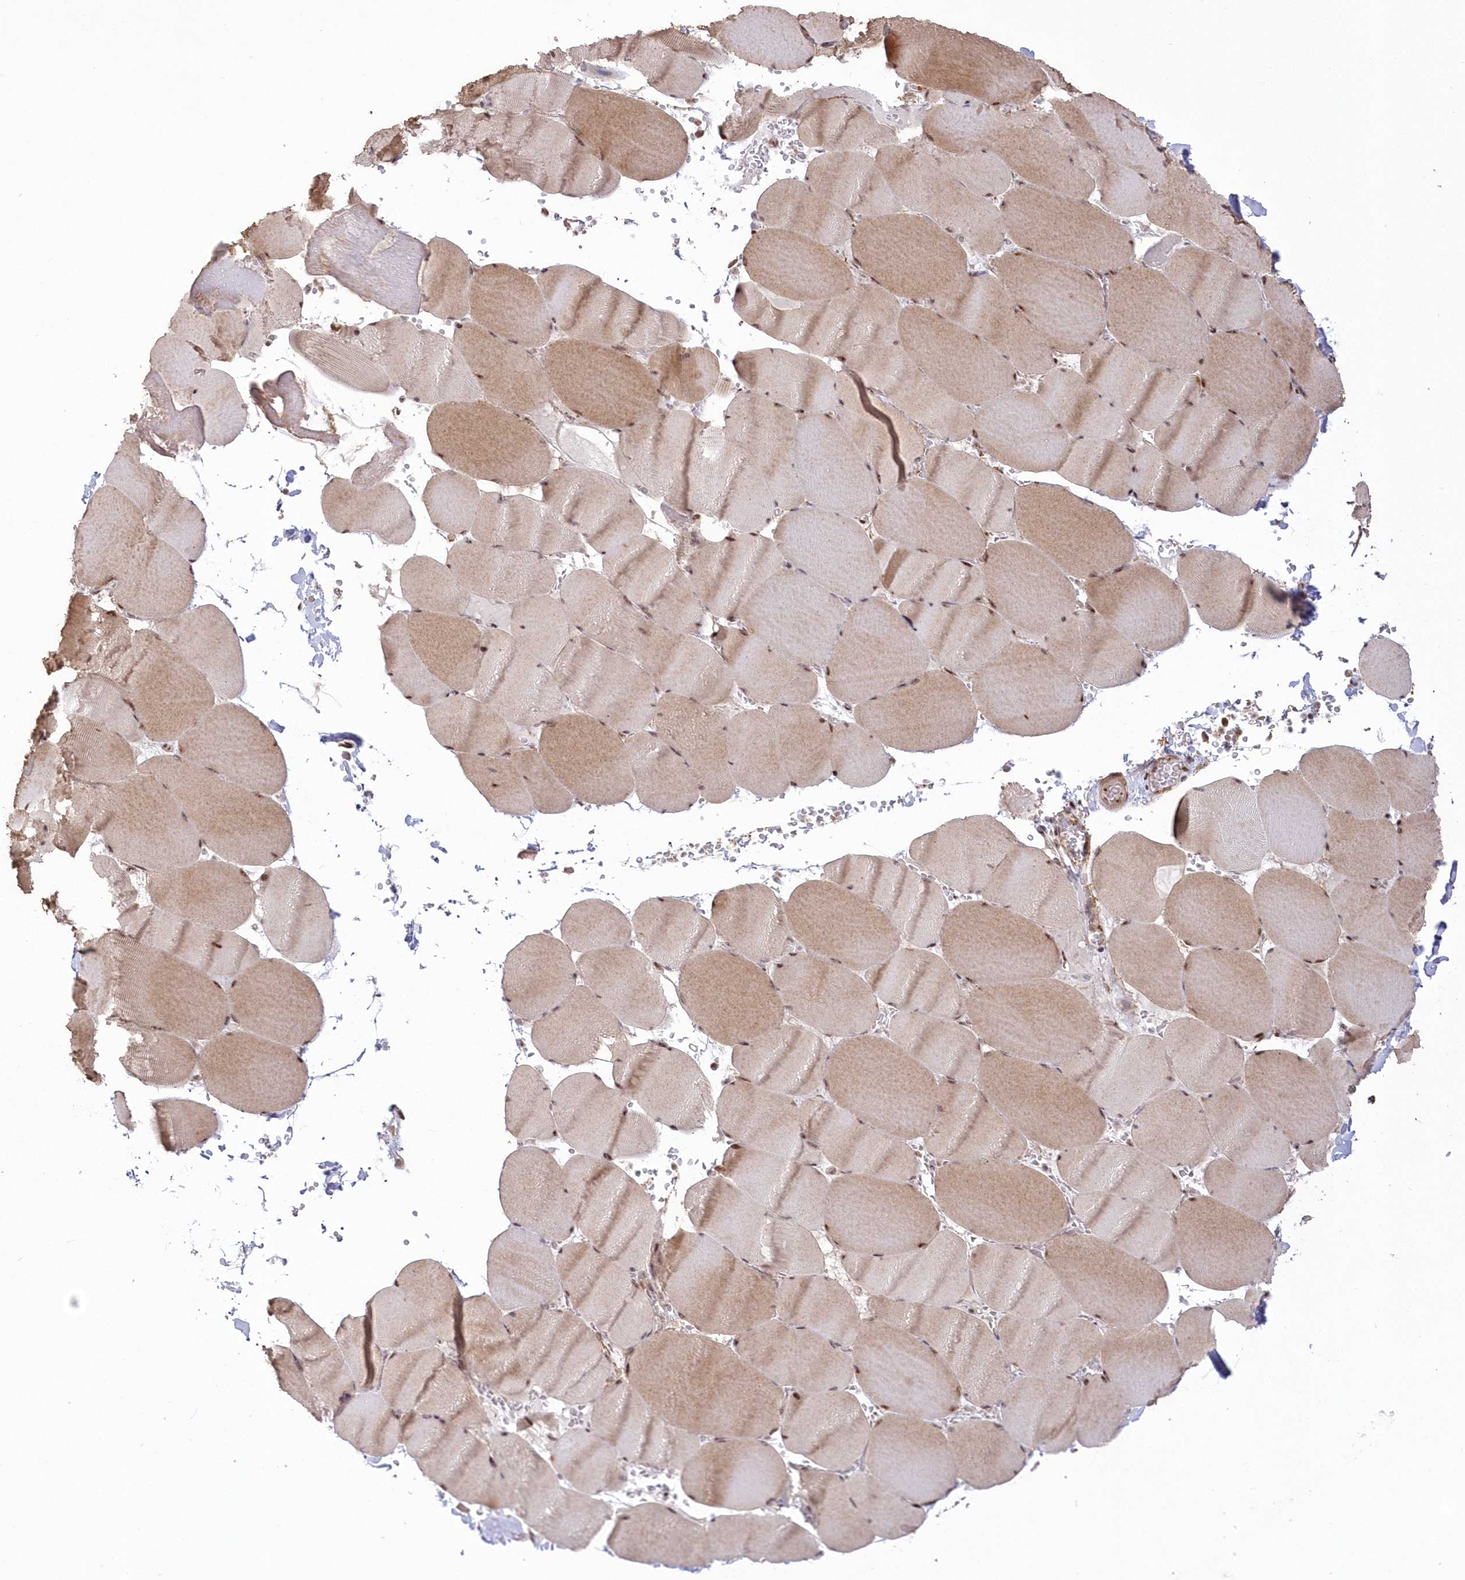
{"staining": {"intensity": "moderate", "quantity": ">75%", "location": "cytoplasmic/membranous,nuclear"}, "tissue": "skeletal muscle", "cell_type": "Myocytes", "image_type": "normal", "snomed": [{"axis": "morphology", "description": "Normal tissue, NOS"}, {"axis": "topography", "description": "Skeletal muscle"}, {"axis": "topography", "description": "Head-Neck"}], "caption": "Immunohistochemical staining of unremarkable skeletal muscle reveals medium levels of moderate cytoplasmic/membranous,nuclear staining in about >75% of myocytes.", "gene": "WBP1L", "patient": {"sex": "male", "age": 66}}